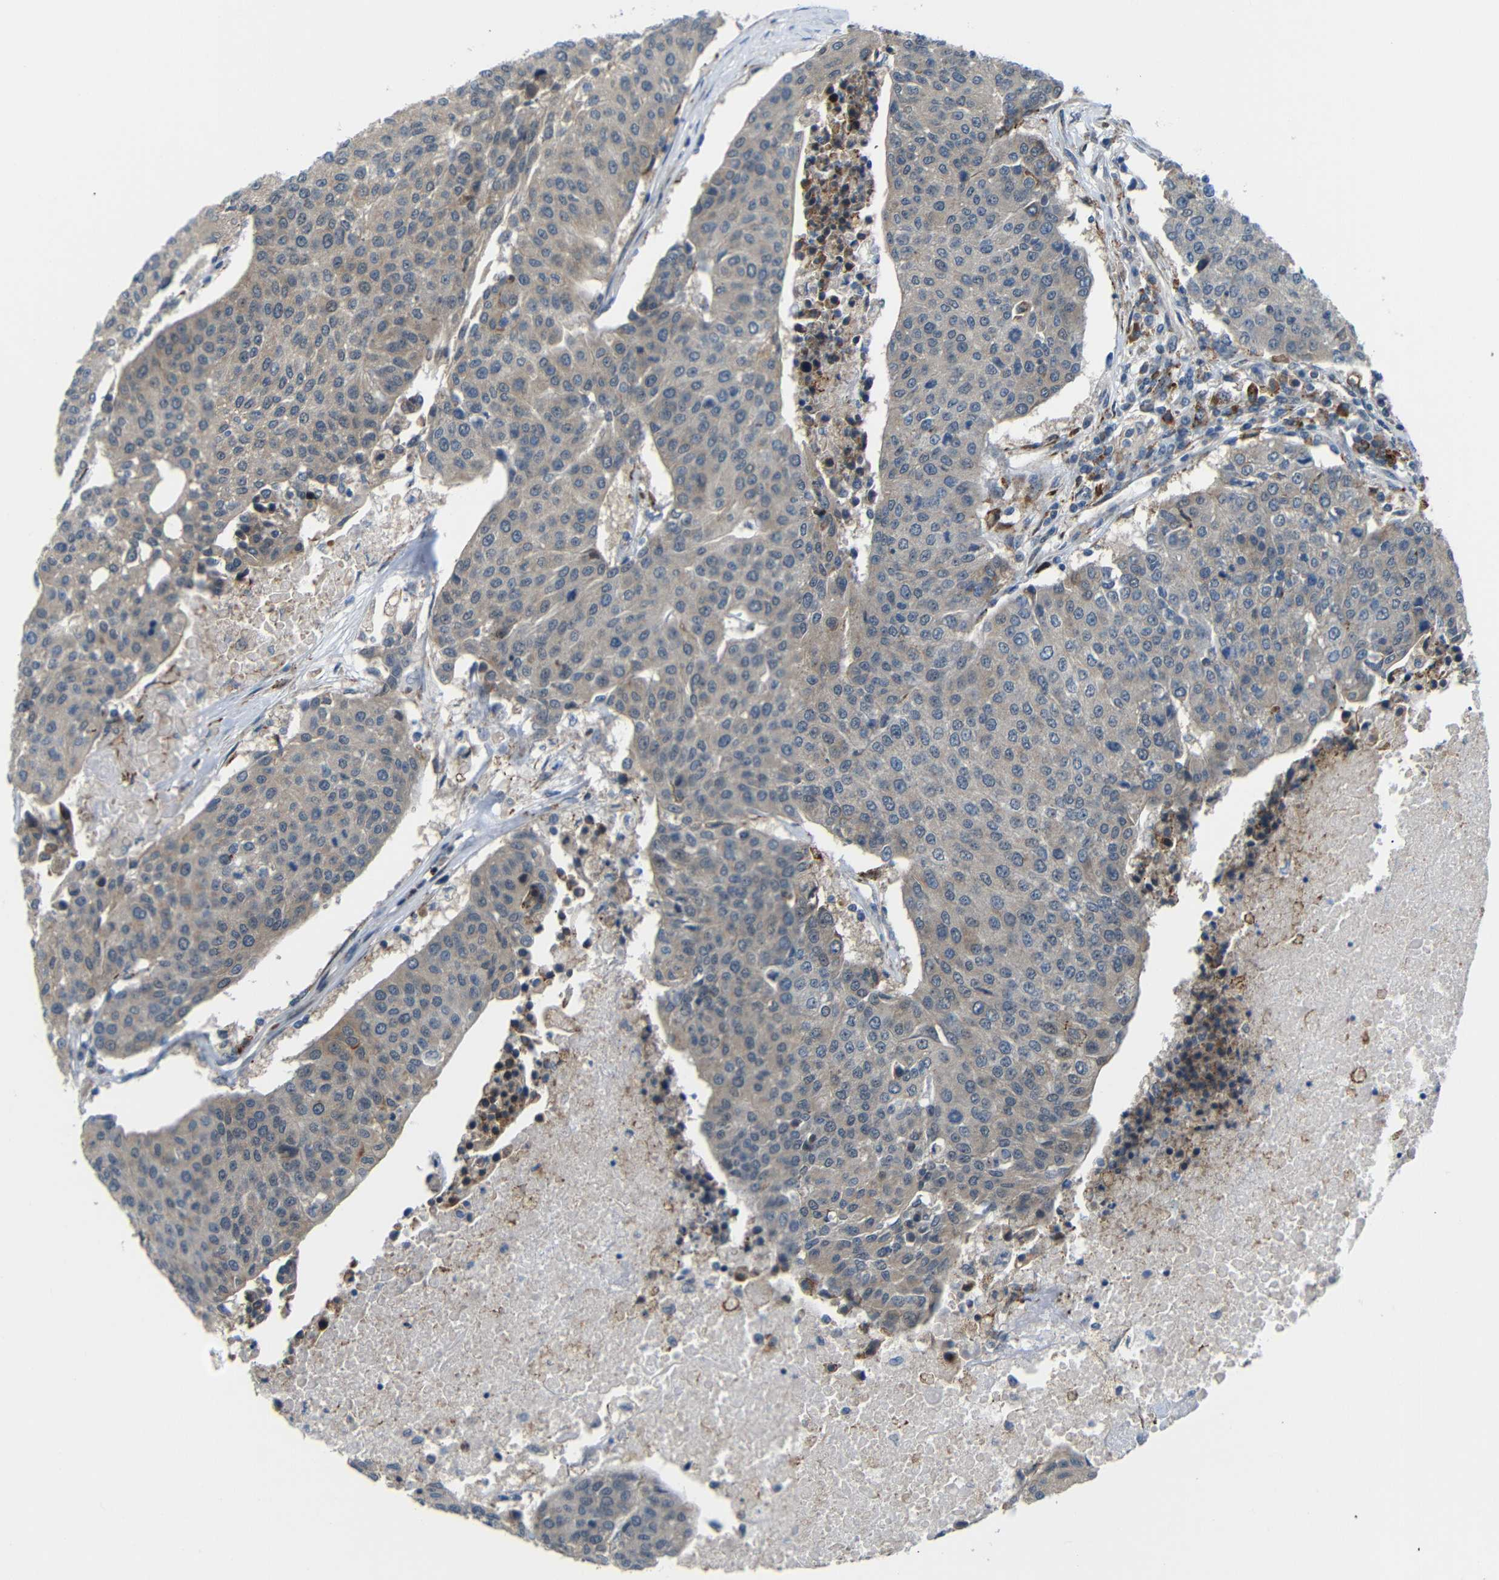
{"staining": {"intensity": "weak", "quantity": "25%-75%", "location": "cytoplasmic/membranous"}, "tissue": "urothelial cancer", "cell_type": "Tumor cells", "image_type": "cancer", "snomed": [{"axis": "morphology", "description": "Urothelial carcinoma, High grade"}, {"axis": "topography", "description": "Urinary bladder"}], "caption": "Immunohistochemistry histopathology image of neoplastic tissue: urothelial cancer stained using immunohistochemistry demonstrates low levels of weak protein expression localized specifically in the cytoplasmic/membranous of tumor cells, appearing as a cytoplasmic/membranous brown color.", "gene": "SYDE1", "patient": {"sex": "female", "age": 85}}